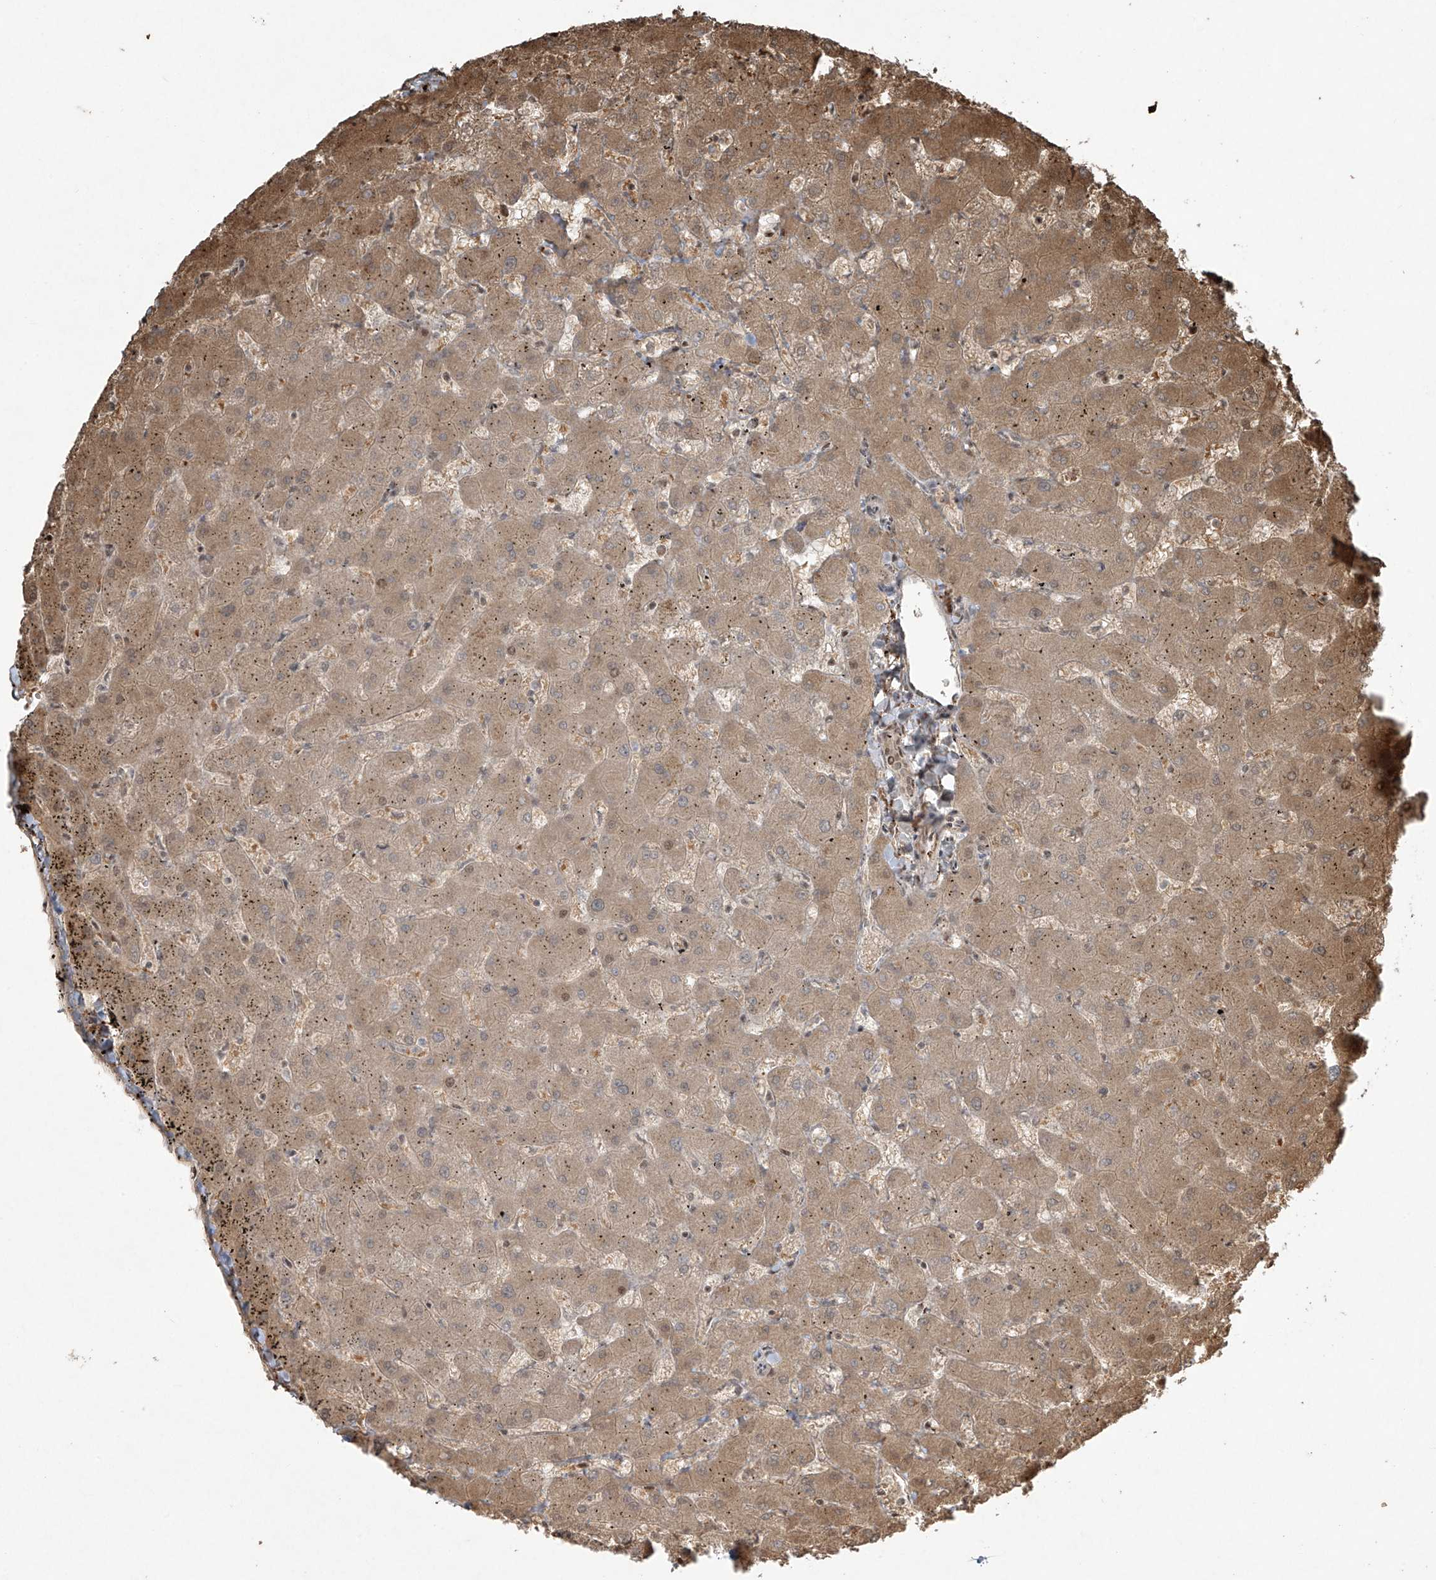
{"staining": {"intensity": "moderate", "quantity": "25%-75%", "location": "cytoplasmic/membranous"}, "tissue": "liver", "cell_type": "Cholangiocytes", "image_type": "normal", "snomed": [{"axis": "morphology", "description": "Normal tissue, NOS"}, {"axis": "topography", "description": "Liver"}], "caption": "Immunohistochemistry (IHC) image of normal liver: liver stained using immunohistochemistry (IHC) demonstrates medium levels of moderate protein expression localized specifically in the cytoplasmic/membranous of cholangiocytes, appearing as a cytoplasmic/membranous brown color.", "gene": "TTC22", "patient": {"sex": "female", "age": 63}}